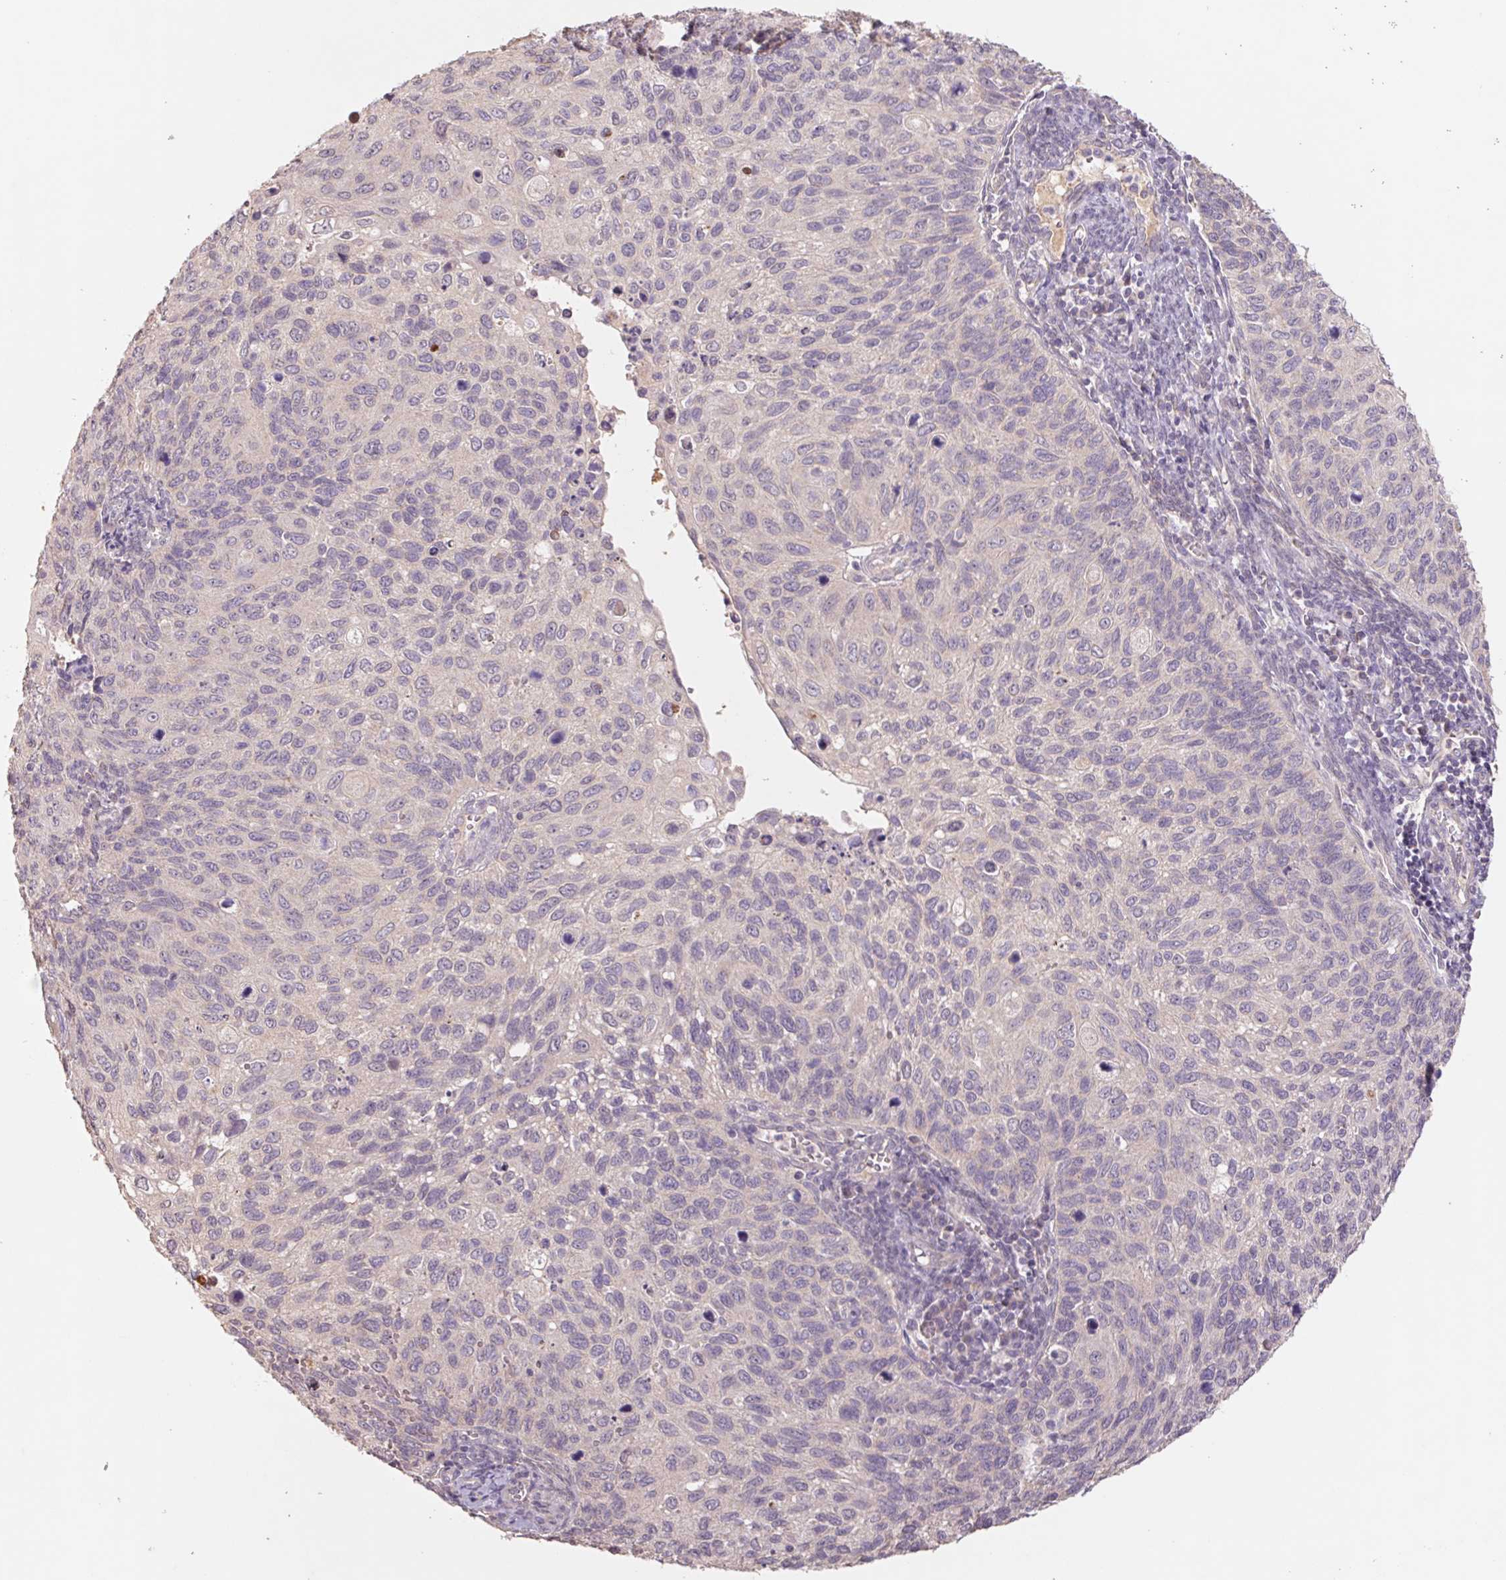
{"staining": {"intensity": "negative", "quantity": "none", "location": "none"}, "tissue": "cervical cancer", "cell_type": "Tumor cells", "image_type": "cancer", "snomed": [{"axis": "morphology", "description": "Squamous cell carcinoma, NOS"}, {"axis": "topography", "description": "Cervix"}], "caption": "A high-resolution photomicrograph shows immunohistochemistry (IHC) staining of cervical cancer (squamous cell carcinoma), which shows no significant staining in tumor cells.", "gene": "GRM2", "patient": {"sex": "female", "age": 70}}